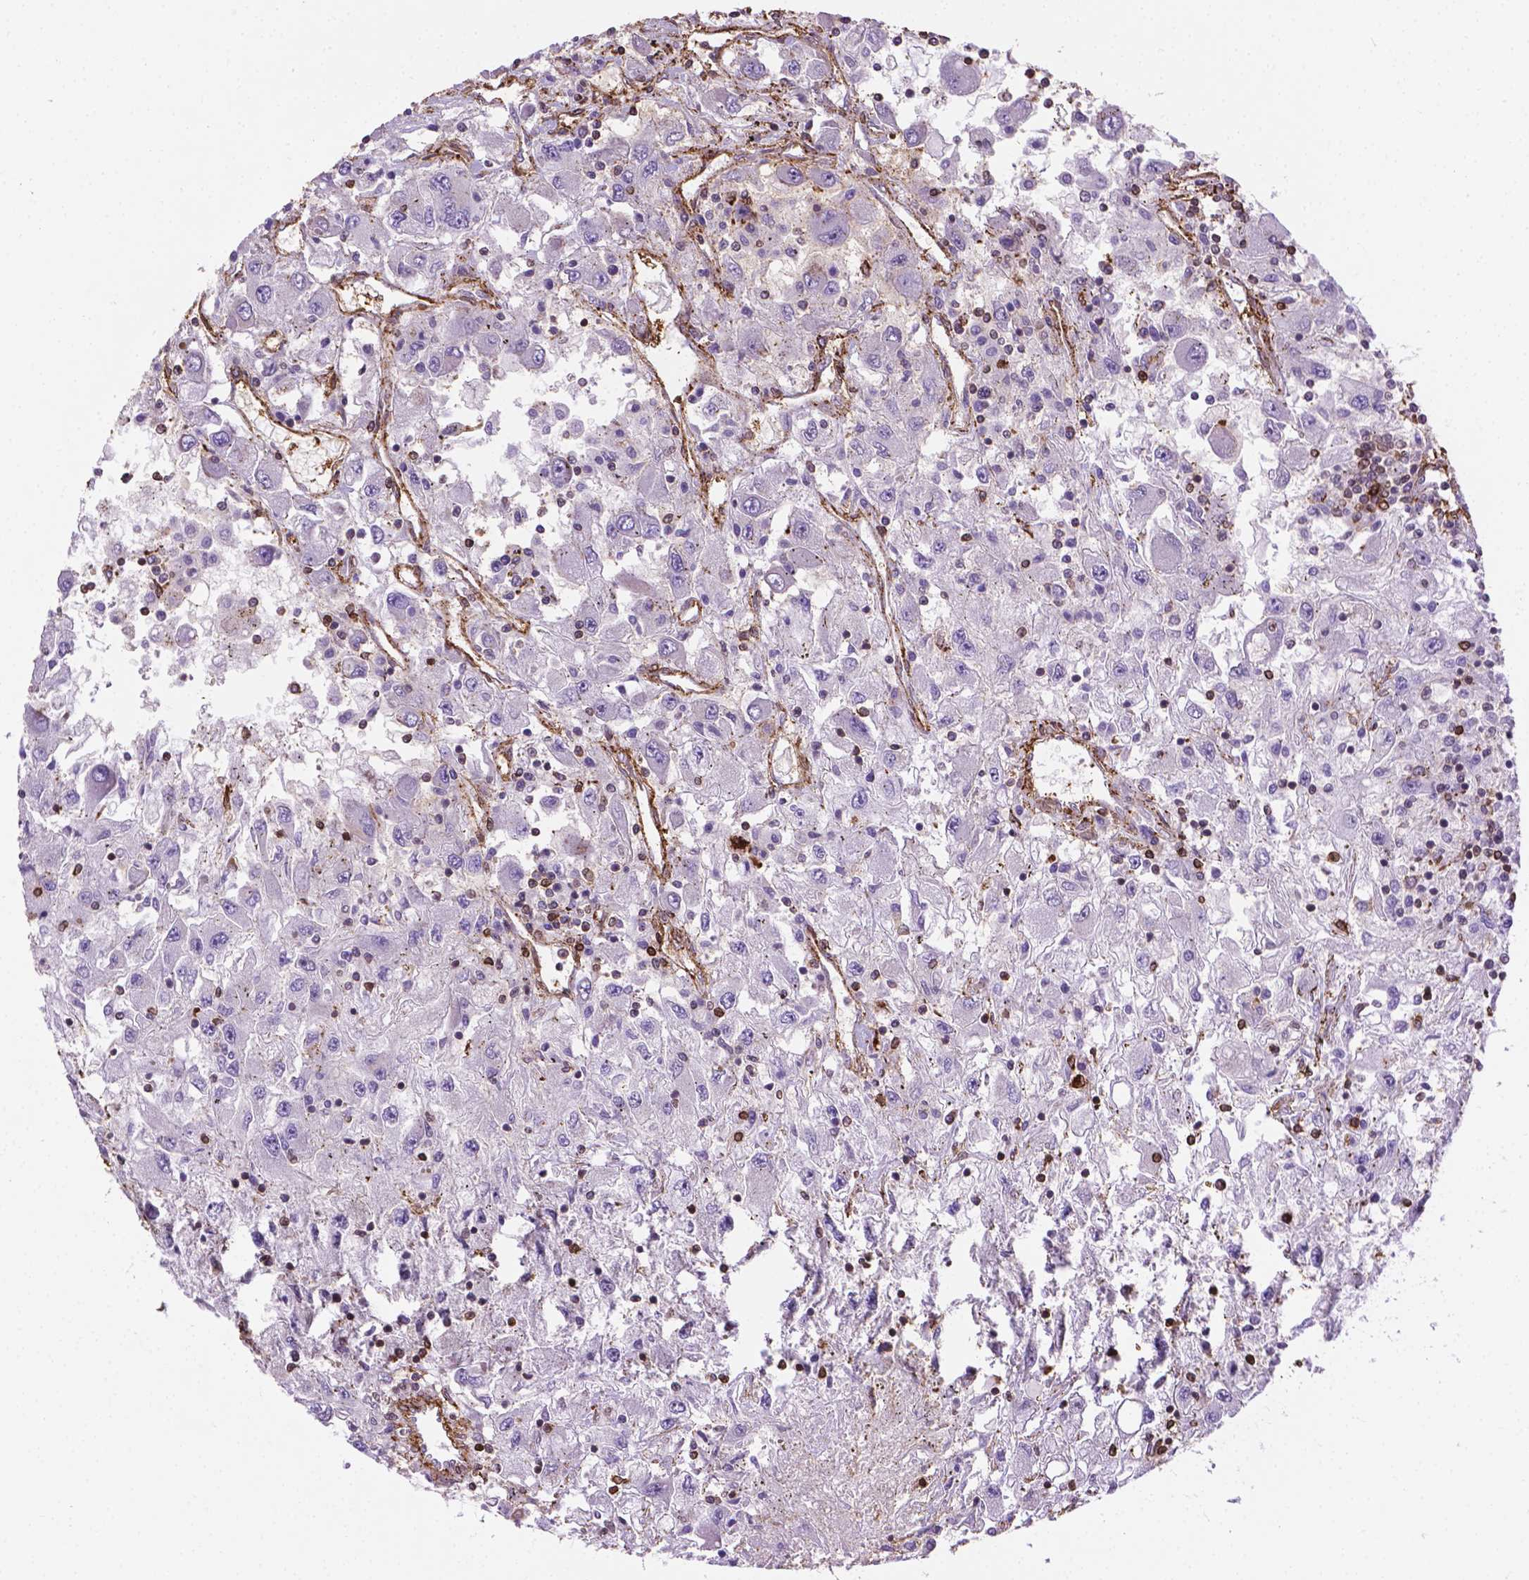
{"staining": {"intensity": "negative", "quantity": "none", "location": "none"}, "tissue": "renal cancer", "cell_type": "Tumor cells", "image_type": "cancer", "snomed": [{"axis": "morphology", "description": "Adenocarcinoma, NOS"}, {"axis": "topography", "description": "Kidney"}], "caption": "Tumor cells are negative for brown protein staining in renal cancer. (Brightfield microscopy of DAB (3,3'-diaminobenzidine) immunohistochemistry at high magnification).", "gene": "ACAD10", "patient": {"sex": "female", "age": 67}}